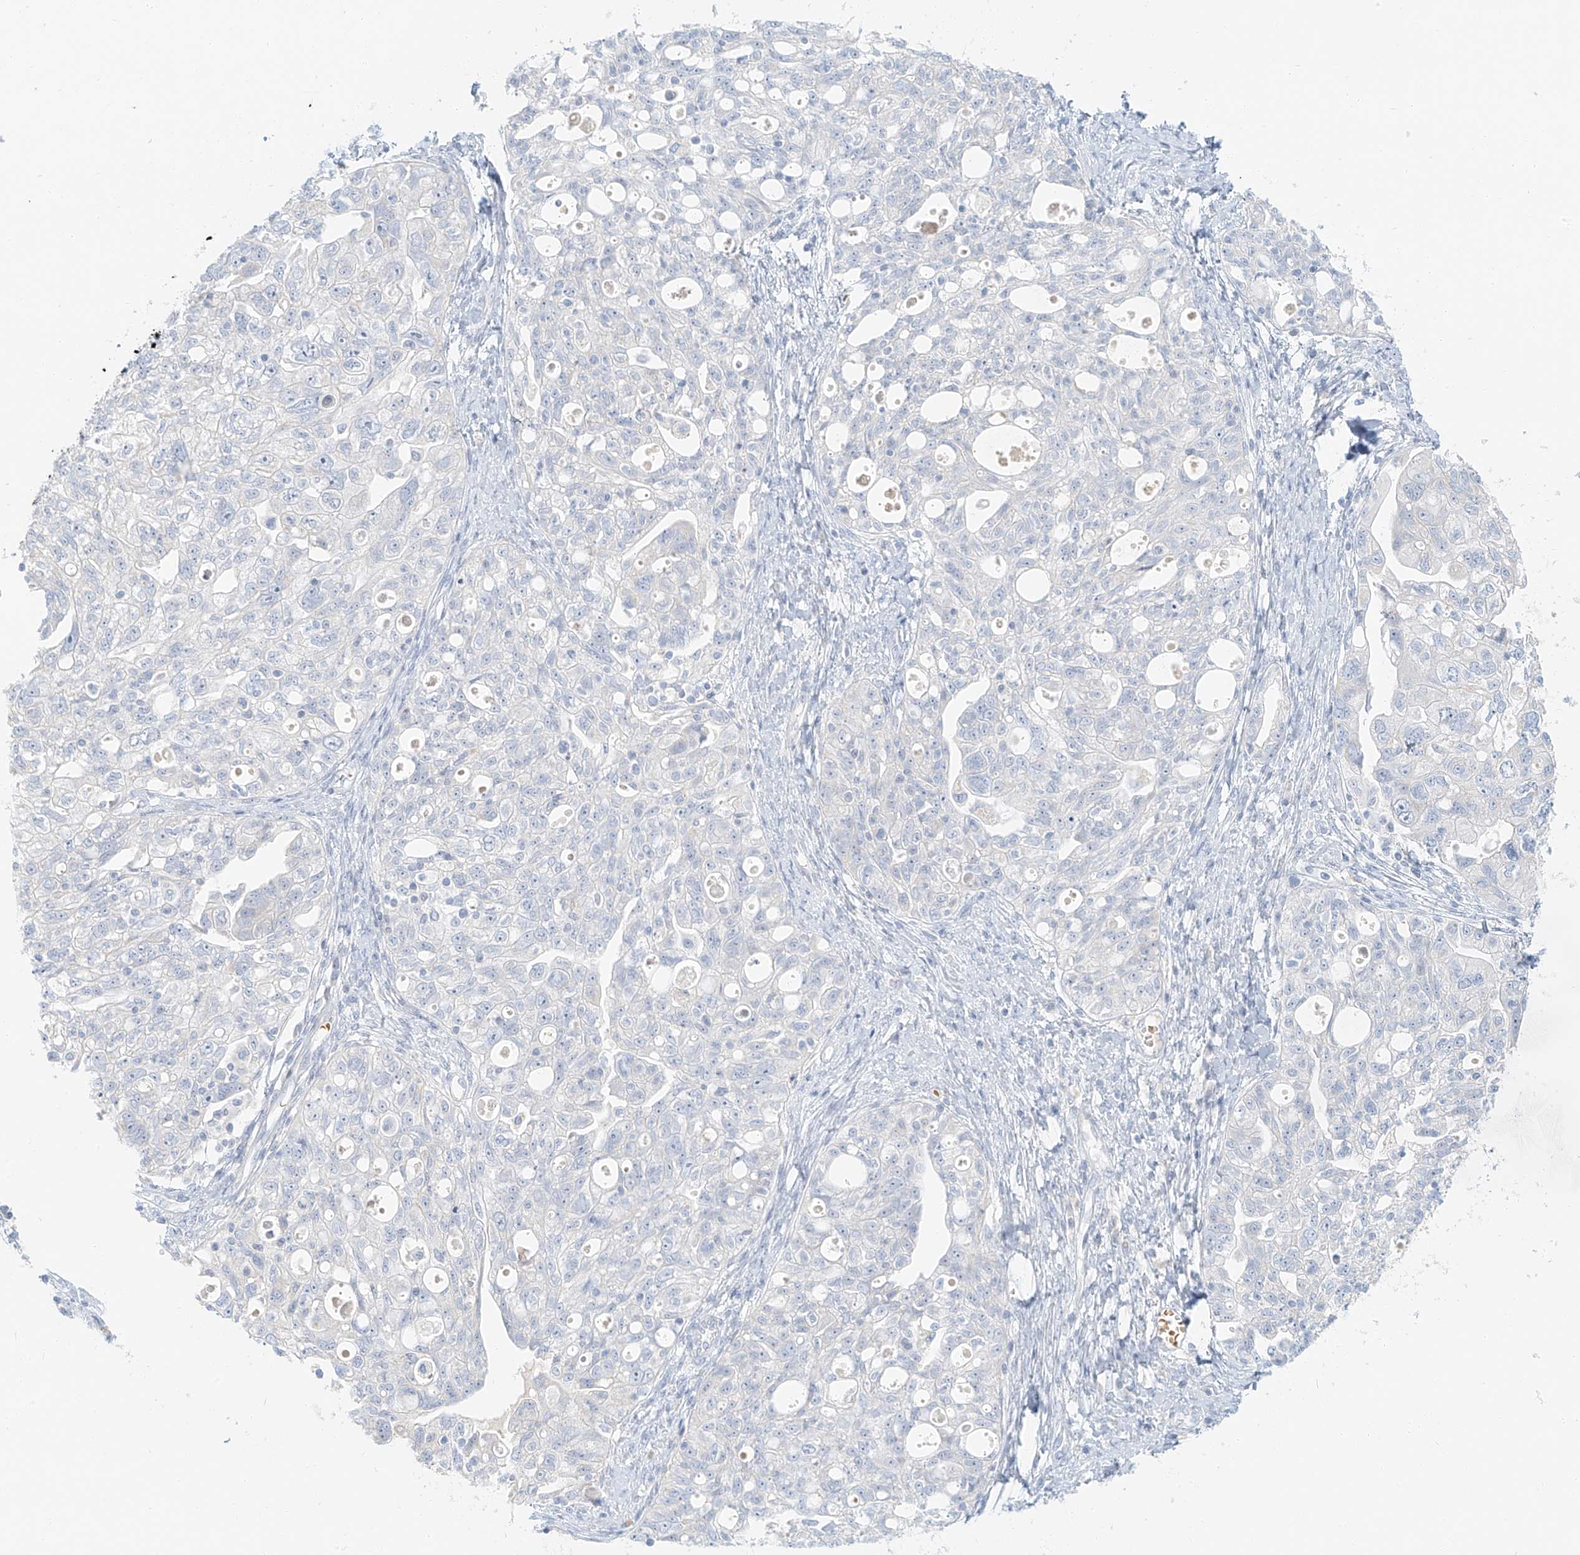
{"staining": {"intensity": "negative", "quantity": "none", "location": "none"}, "tissue": "ovarian cancer", "cell_type": "Tumor cells", "image_type": "cancer", "snomed": [{"axis": "morphology", "description": "Carcinoma, NOS"}, {"axis": "morphology", "description": "Cystadenocarcinoma, serous, NOS"}, {"axis": "topography", "description": "Ovary"}], "caption": "IHC micrograph of neoplastic tissue: human ovarian cancer (carcinoma) stained with DAB reveals no significant protein positivity in tumor cells.", "gene": "PGC", "patient": {"sex": "female", "age": 69}}